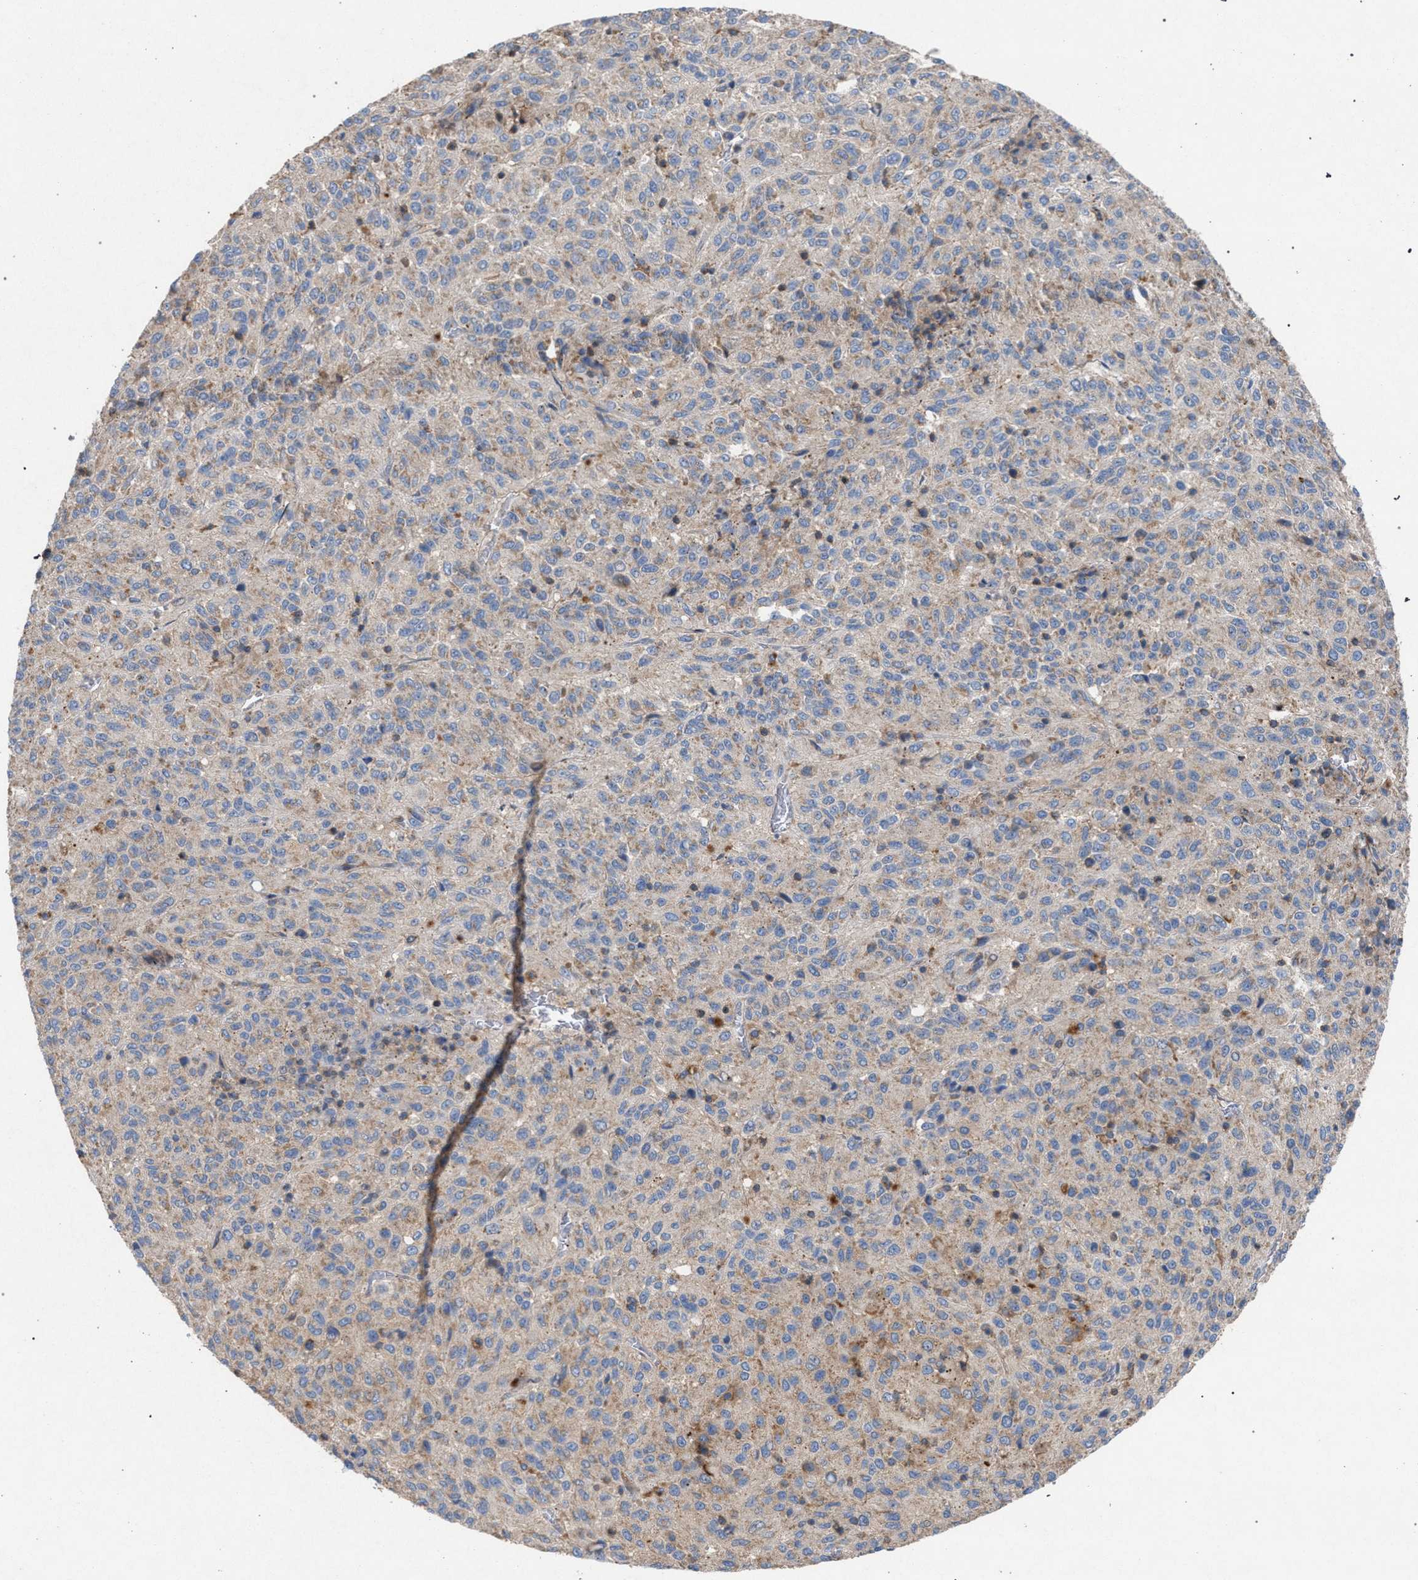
{"staining": {"intensity": "weak", "quantity": "<25%", "location": "cytoplasmic/membranous"}, "tissue": "melanoma", "cell_type": "Tumor cells", "image_type": "cancer", "snomed": [{"axis": "morphology", "description": "Malignant melanoma, Metastatic site"}, {"axis": "topography", "description": "Lung"}], "caption": "Tumor cells show no significant protein staining in melanoma.", "gene": "VPS13A", "patient": {"sex": "male", "age": 64}}